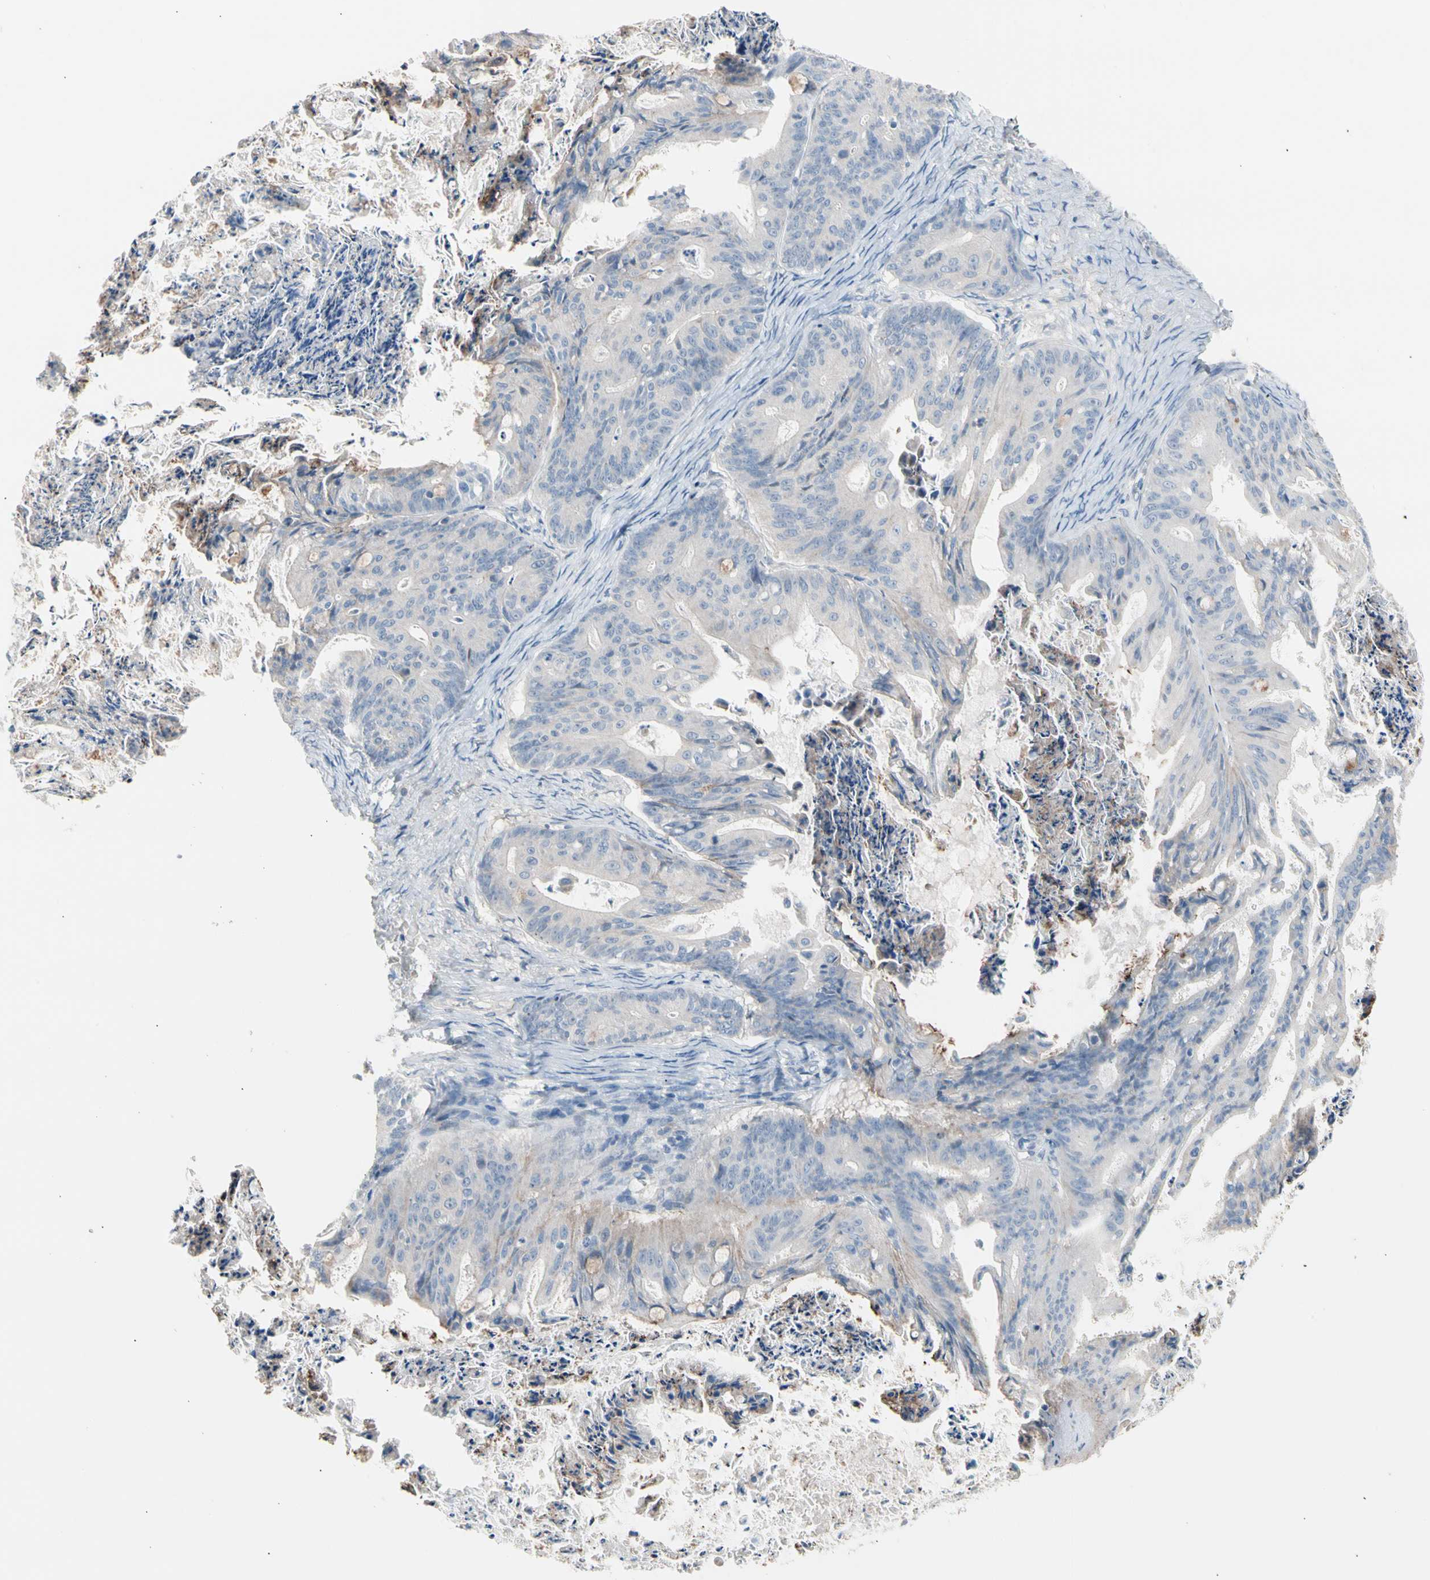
{"staining": {"intensity": "weak", "quantity": "<25%", "location": "cytoplasmic/membranous"}, "tissue": "ovarian cancer", "cell_type": "Tumor cells", "image_type": "cancer", "snomed": [{"axis": "morphology", "description": "Cystadenocarcinoma, mucinous, NOS"}, {"axis": "topography", "description": "Ovary"}], "caption": "Immunohistochemistry (IHC) histopathology image of ovarian cancer (mucinous cystadenocarcinoma) stained for a protein (brown), which demonstrates no positivity in tumor cells. (Brightfield microscopy of DAB (3,3'-diaminobenzidine) IHC at high magnification).", "gene": "CASQ1", "patient": {"sex": "female", "age": 37}}